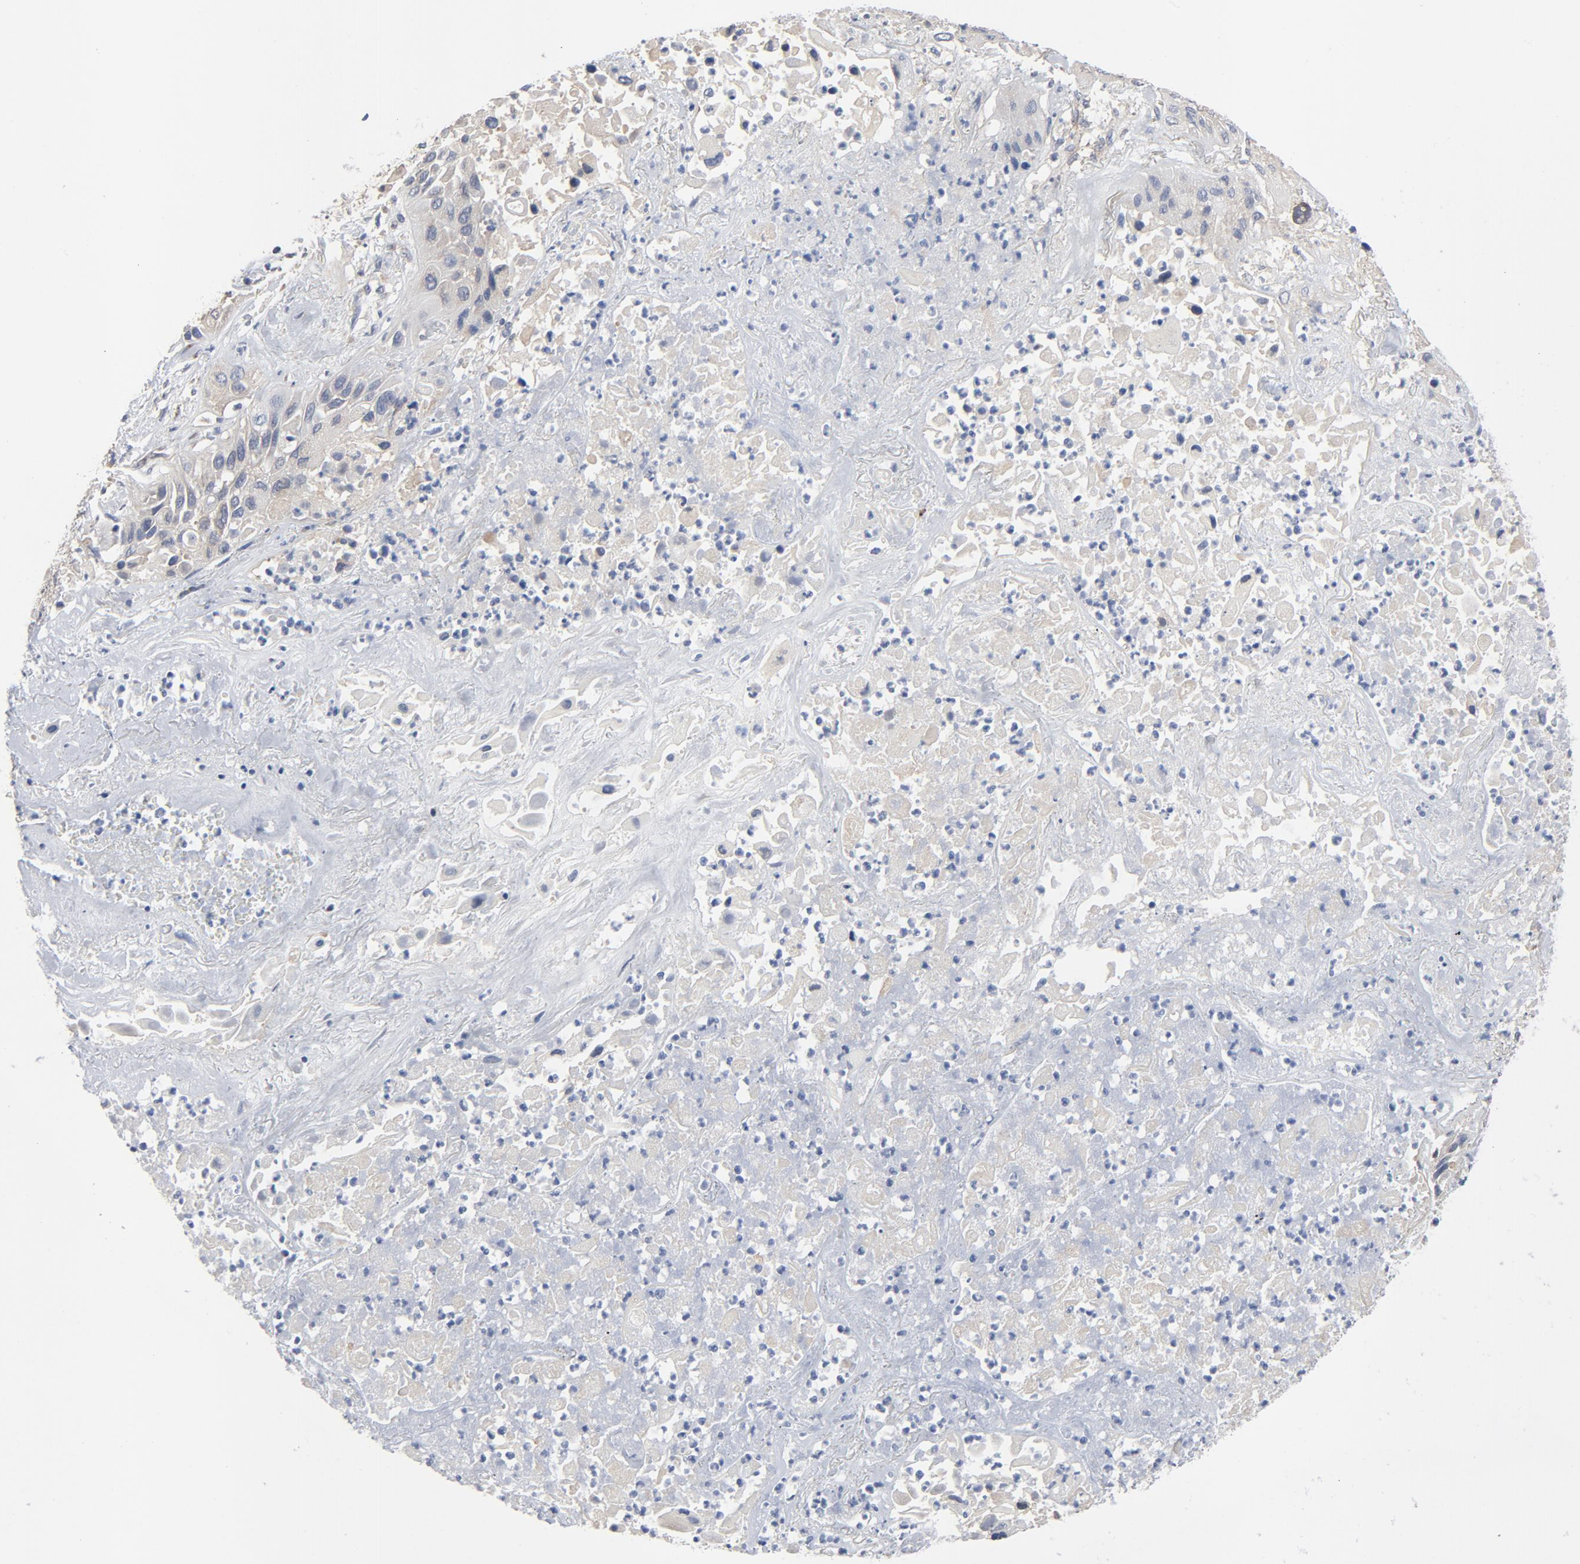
{"staining": {"intensity": "weak", "quantity": "<25%", "location": "cytoplasmic/membranous"}, "tissue": "lung cancer", "cell_type": "Tumor cells", "image_type": "cancer", "snomed": [{"axis": "morphology", "description": "Squamous cell carcinoma, NOS"}, {"axis": "topography", "description": "Lung"}], "caption": "Lung cancer was stained to show a protein in brown. There is no significant staining in tumor cells.", "gene": "DYNLT3", "patient": {"sex": "female", "age": 76}}